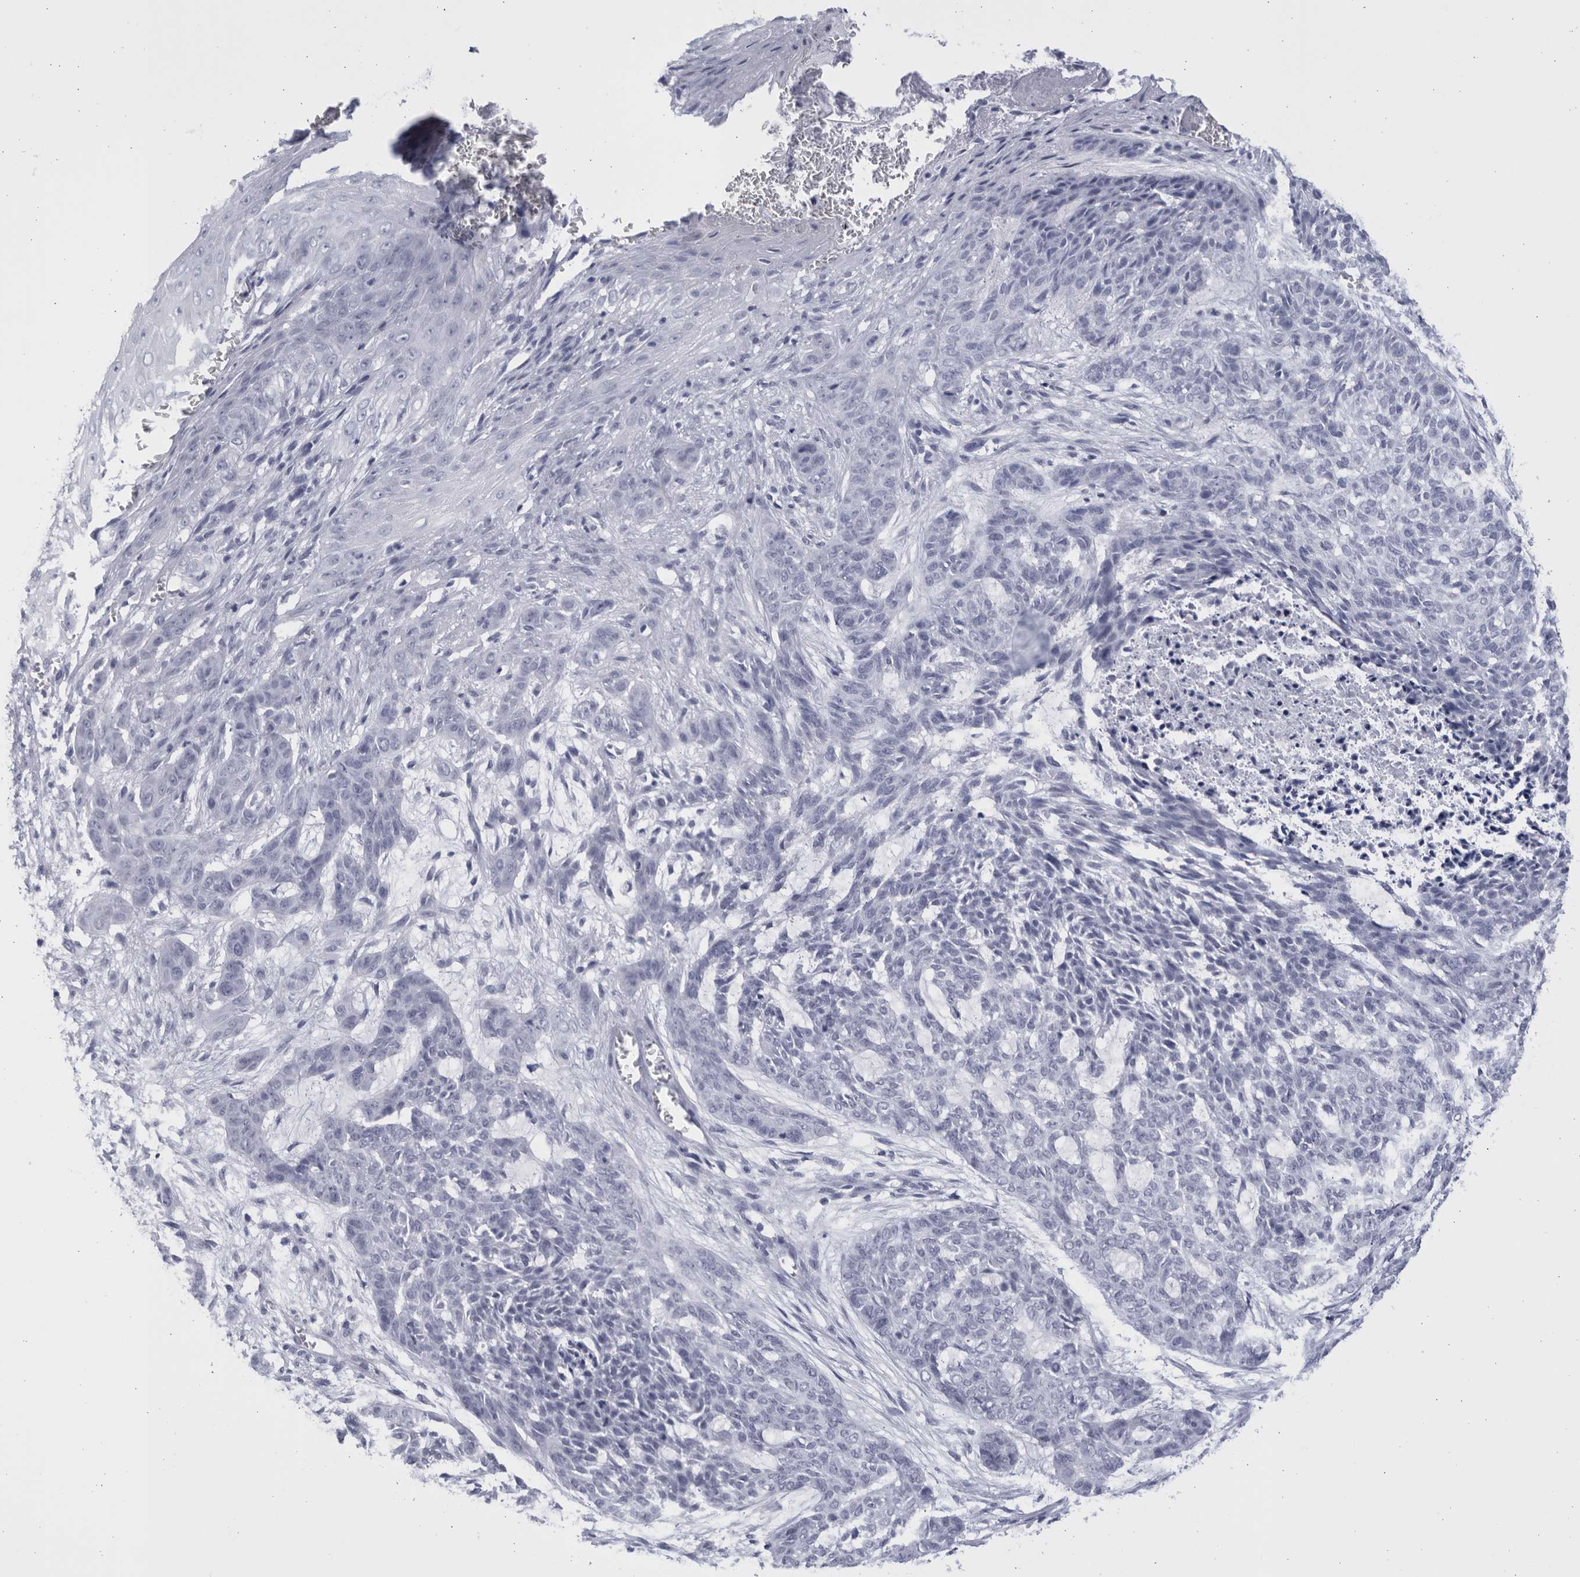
{"staining": {"intensity": "negative", "quantity": "none", "location": "none"}, "tissue": "skin cancer", "cell_type": "Tumor cells", "image_type": "cancer", "snomed": [{"axis": "morphology", "description": "Basal cell carcinoma"}, {"axis": "topography", "description": "Skin"}], "caption": "Skin cancer (basal cell carcinoma) was stained to show a protein in brown. There is no significant staining in tumor cells.", "gene": "CCDC181", "patient": {"sex": "female", "age": 64}}